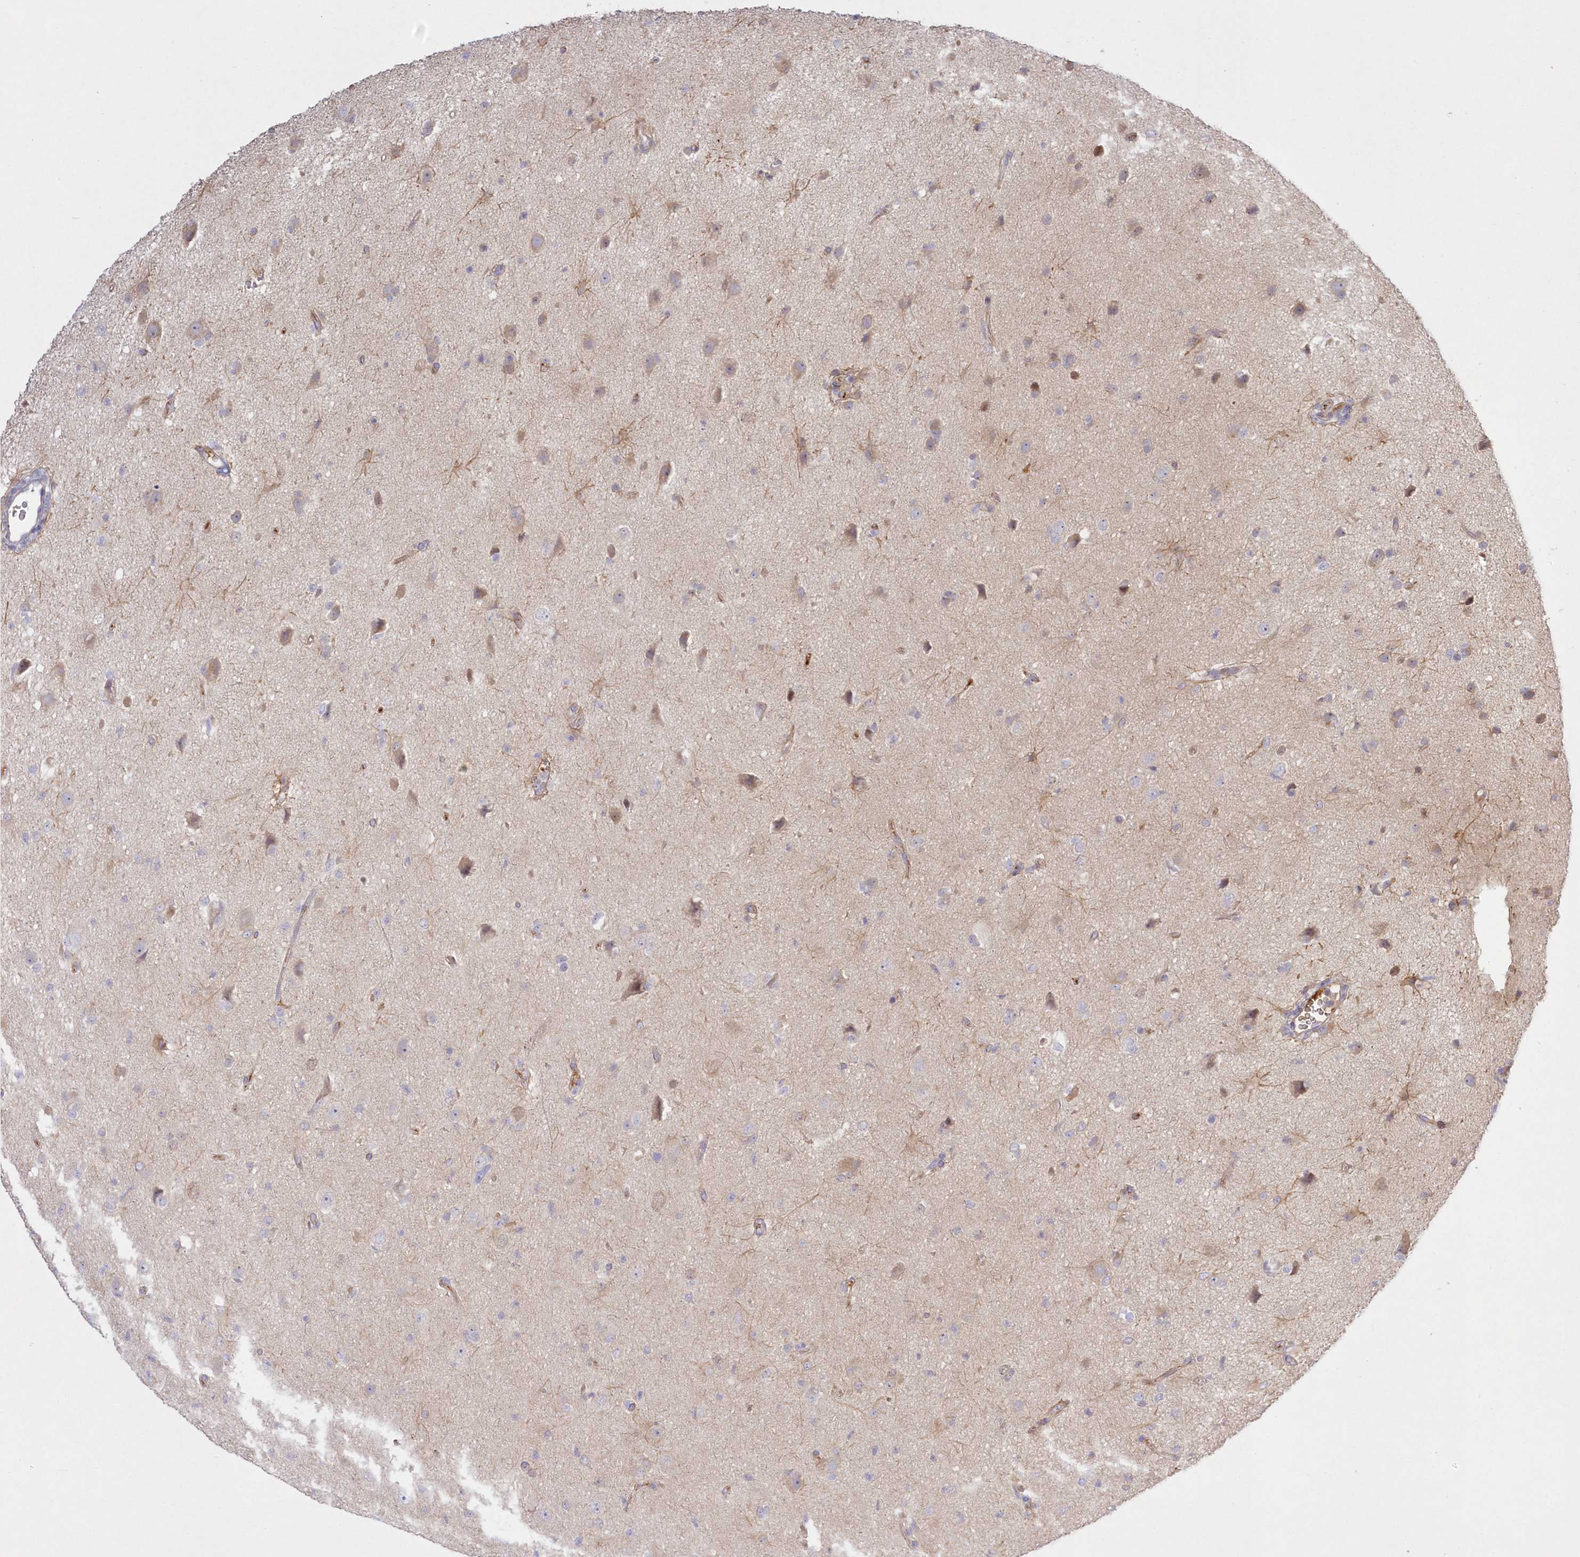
{"staining": {"intensity": "negative", "quantity": "none", "location": "none"}, "tissue": "glioma", "cell_type": "Tumor cells", "image_type": "cancer", "snomed": [{"axis": "morphology", "description": "Glioma, malignant, High grade"}, {"axis": "topography", "description": "Brain"}], "caption": "There is no significant staining in tumor cells of glioma. Nuclei are stained in blue.", "gene": "WBP1L", "patient": {"sex": "female", "age": 57}}